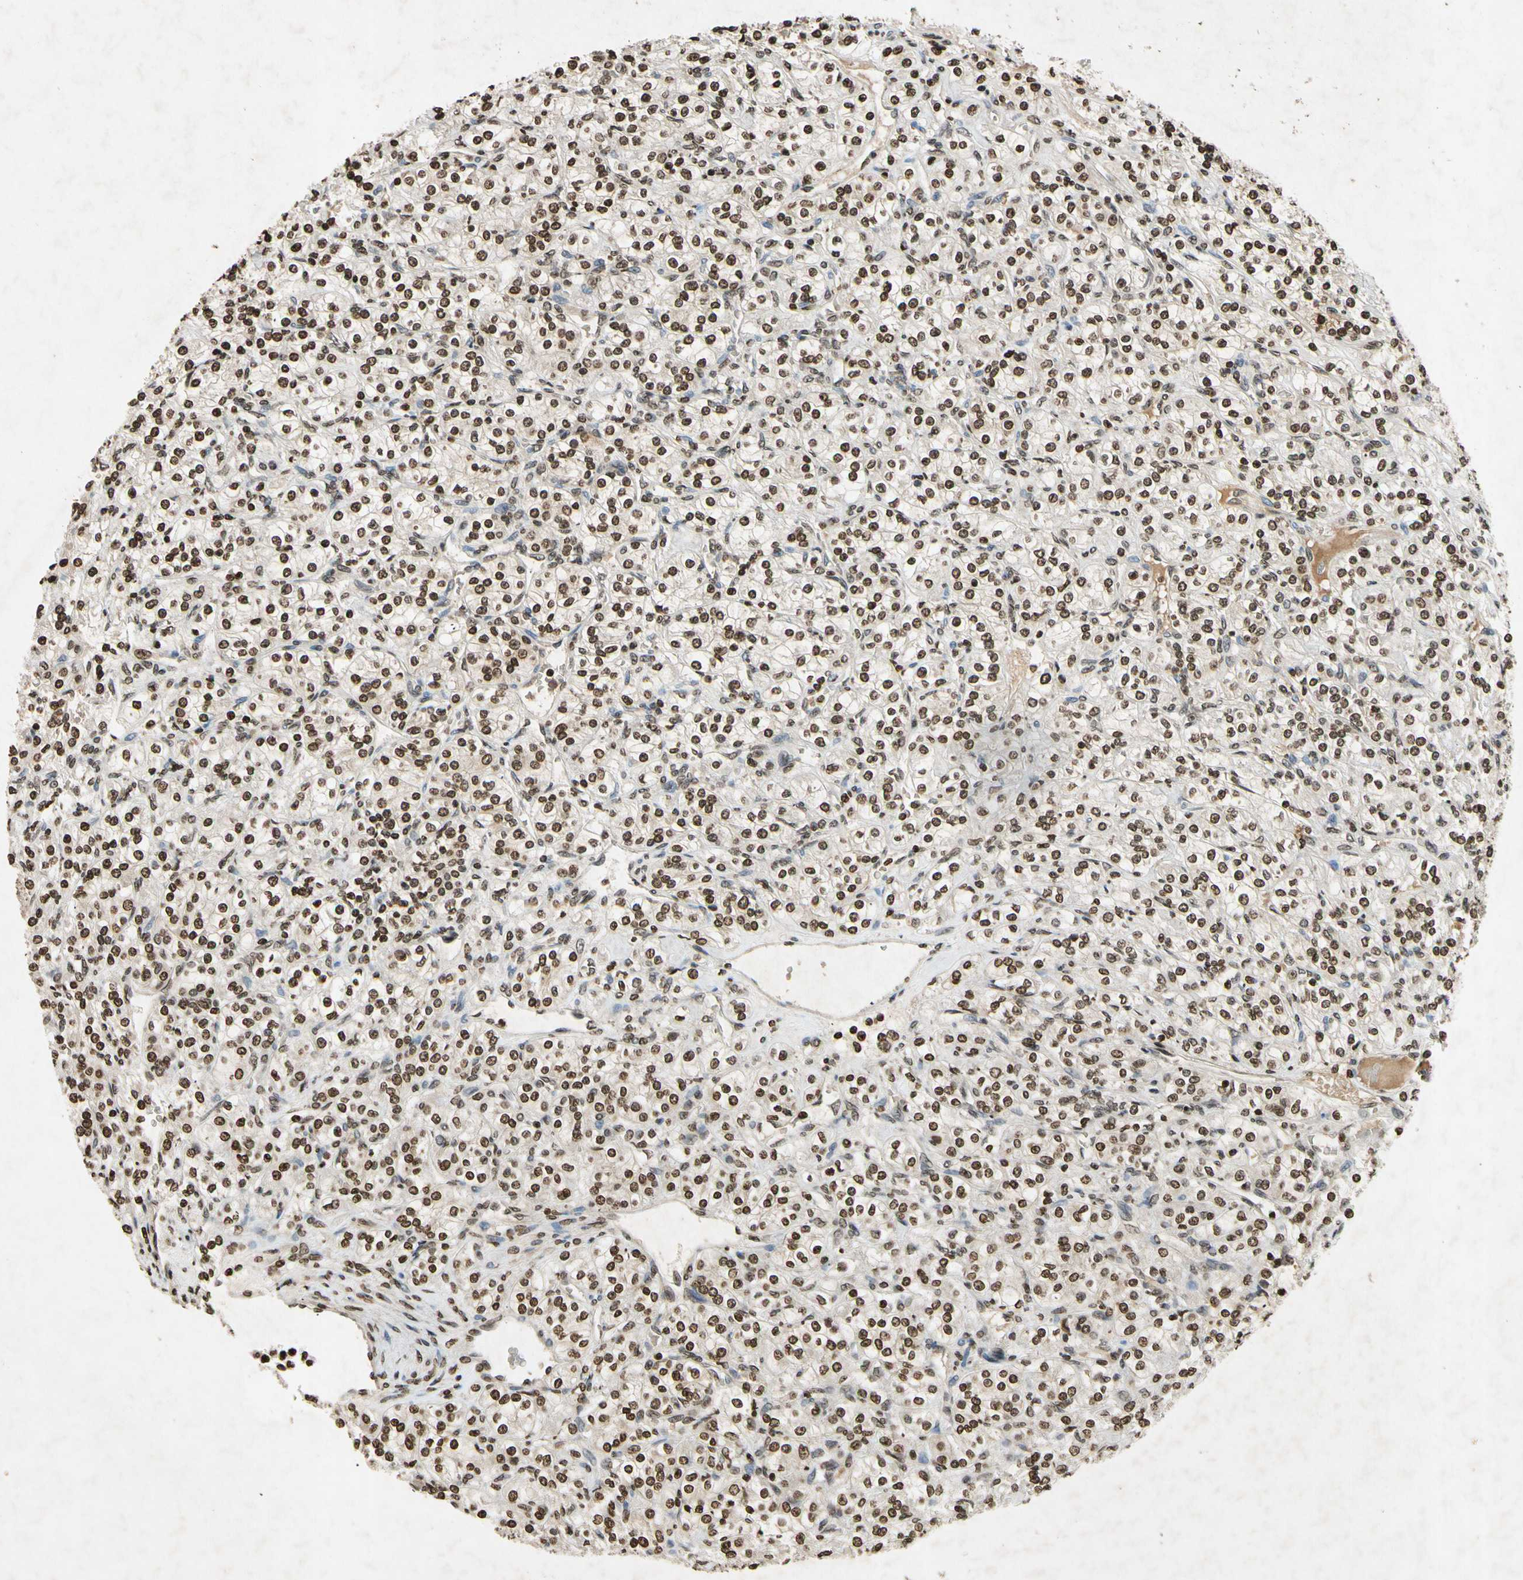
{"staining": {"intensity": "weak", "quantity": ">75%", "location": "nuclear"}, "tissue": "renal cancer", "cell_type": "Tumor cells", "image_type": "cancer", "snomed": [{"axis": "morphology", "description": "Adenocarcinoma, NOS"}, {"axis": "topography", "description": "Kidney"}], "caption": "Brown immunohistochemical staining in renal cancer shows weak nuclear positivity in about >75% of tumor cells.", "gene": "HOXB3", "patient": {"sex": "male", "age": 77}}